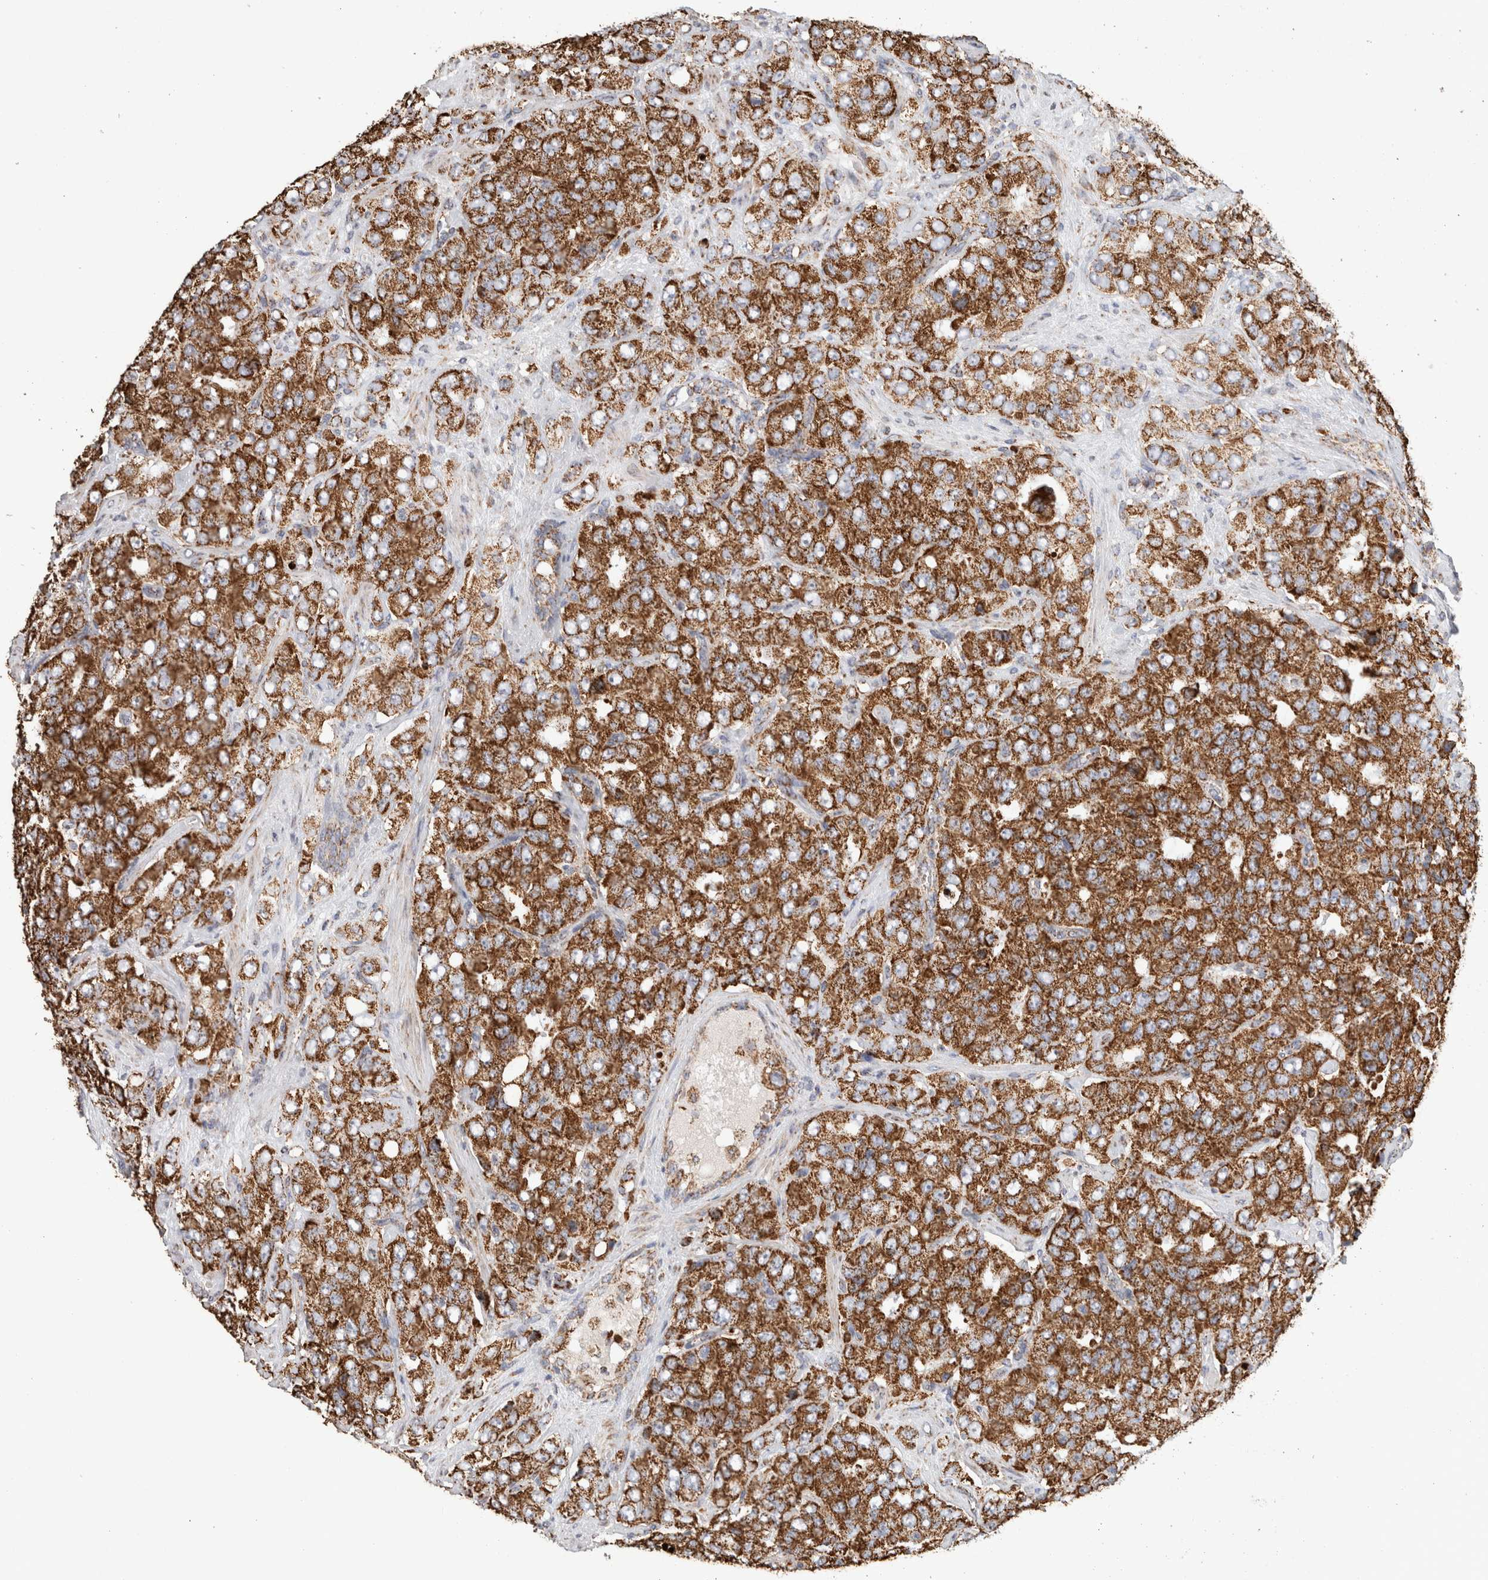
{"staining": {"intensity": "strong", "quantity": ">75%", "location": "cytoplasmic/membranous"}, "tissue": "prostate cancer", "cell_type": "Tumor cells", "image_type": "cancer", "snomed": [{"axis": "morphology", "description": "Adenocarcinoma, High grade"}, {"axis": "topography", "description": "Prostate"}], "caption": "Protein analysis of prostate adenocarcinoma (high-grade) tissue reveals strong cytoplasmic/membranous positivity in approximately >75% of tumor cells.", "gene": "C1QBP", "patient": {"sex": "male", "age": 58}}